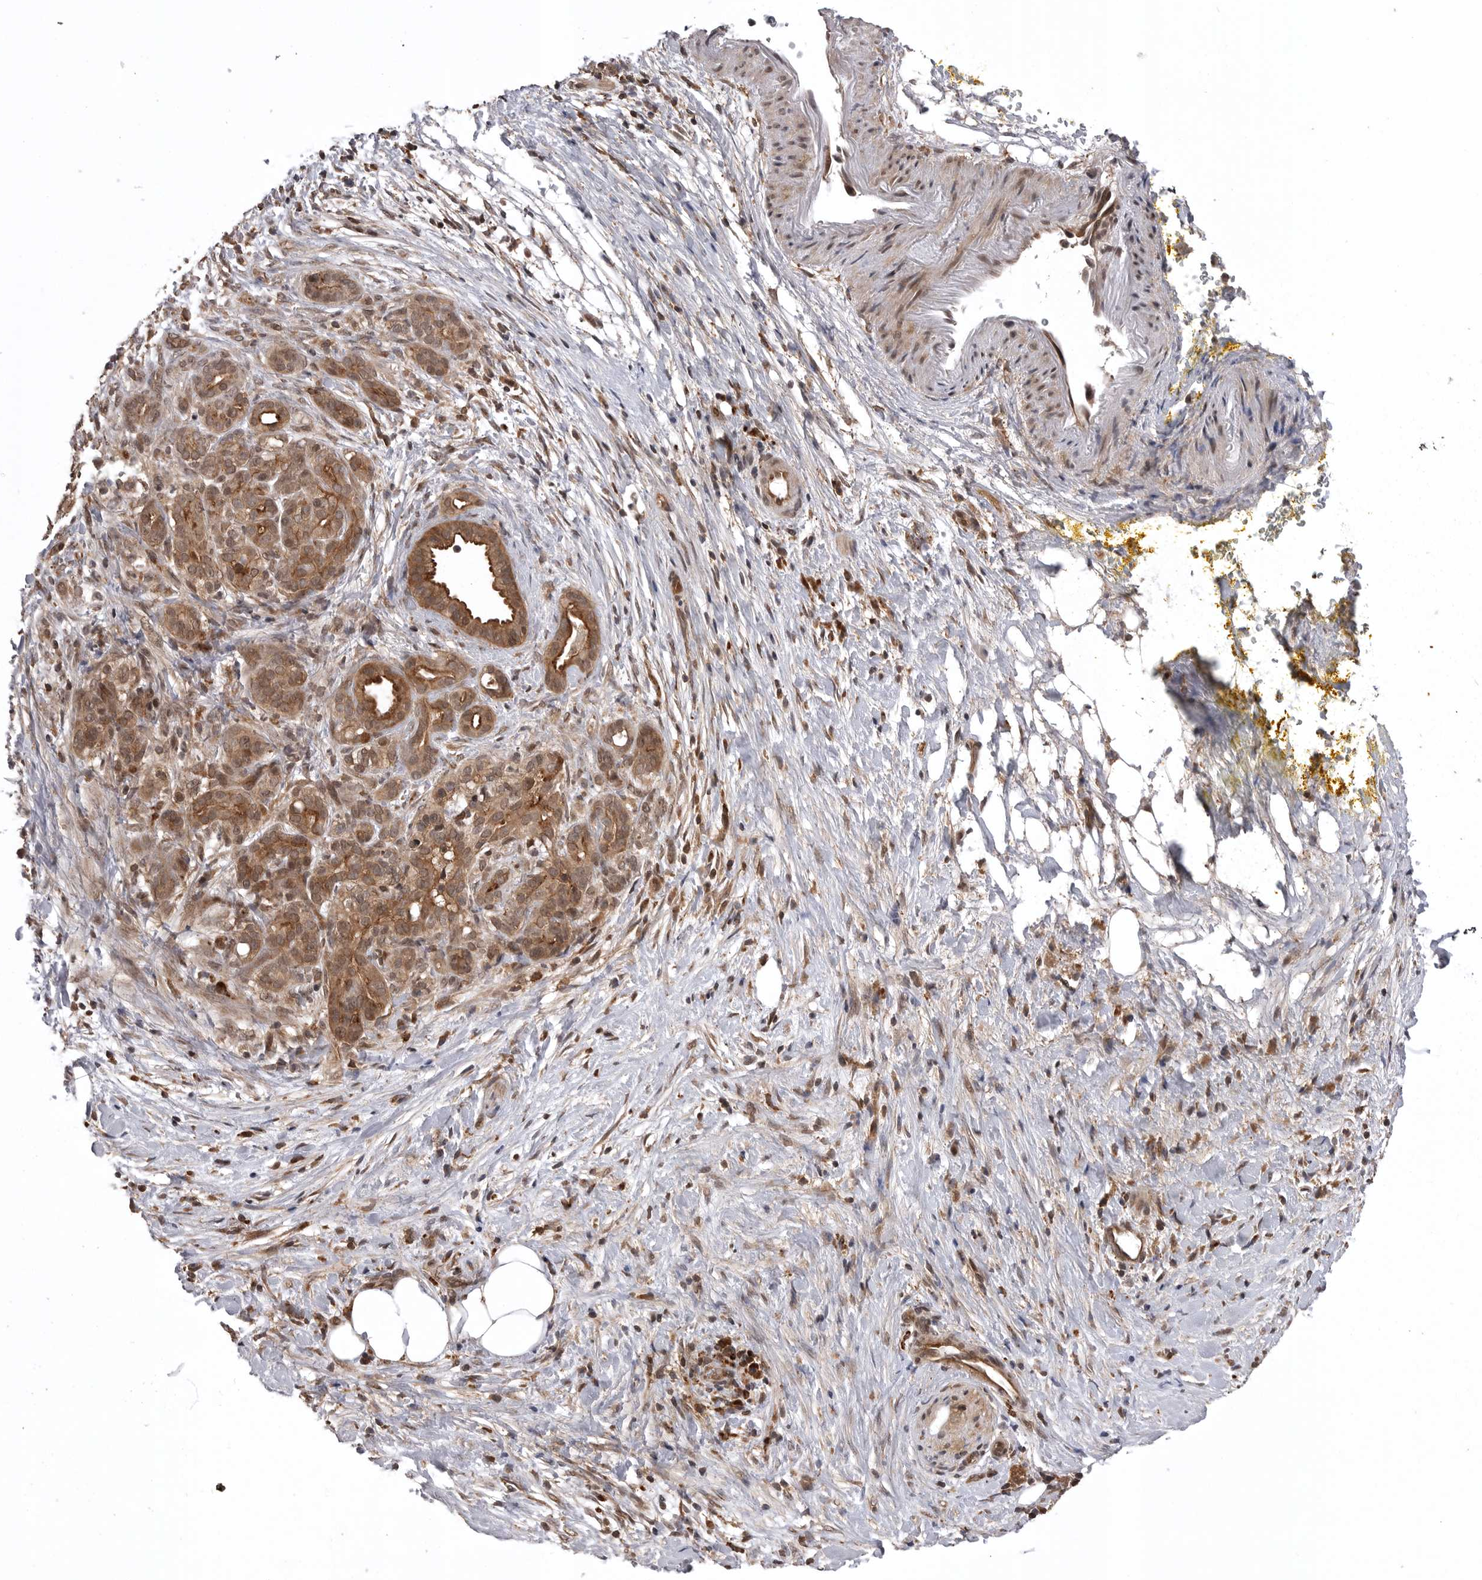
{"staining": {"intensity": "moderate", "quantity": ">75%", "location": "cytoplasmic/membranous"}, "tissue": "pancreatic cancer", "cell_type": "Tumor cells", "image_type": "cancer", "snomed": [{"axis": "morphology", "description": "Adenocarcinoma, NOS"}, {"axis": "topography", "description": "Pancreas"}], "caption": "Immunohistochemical staining of human pancreatic cancer displays medium levels of moderate cytoplasmic/membranous protein staining in about >75% of tumor cells. Using DAB (3,3'-diaminobenzidine) (brown) and hematoxylin (blue) stains, captured at high magnification using brightfield microscopy.", "gene": "AOAH", "patient": {"sex": "male", "age": 58}}